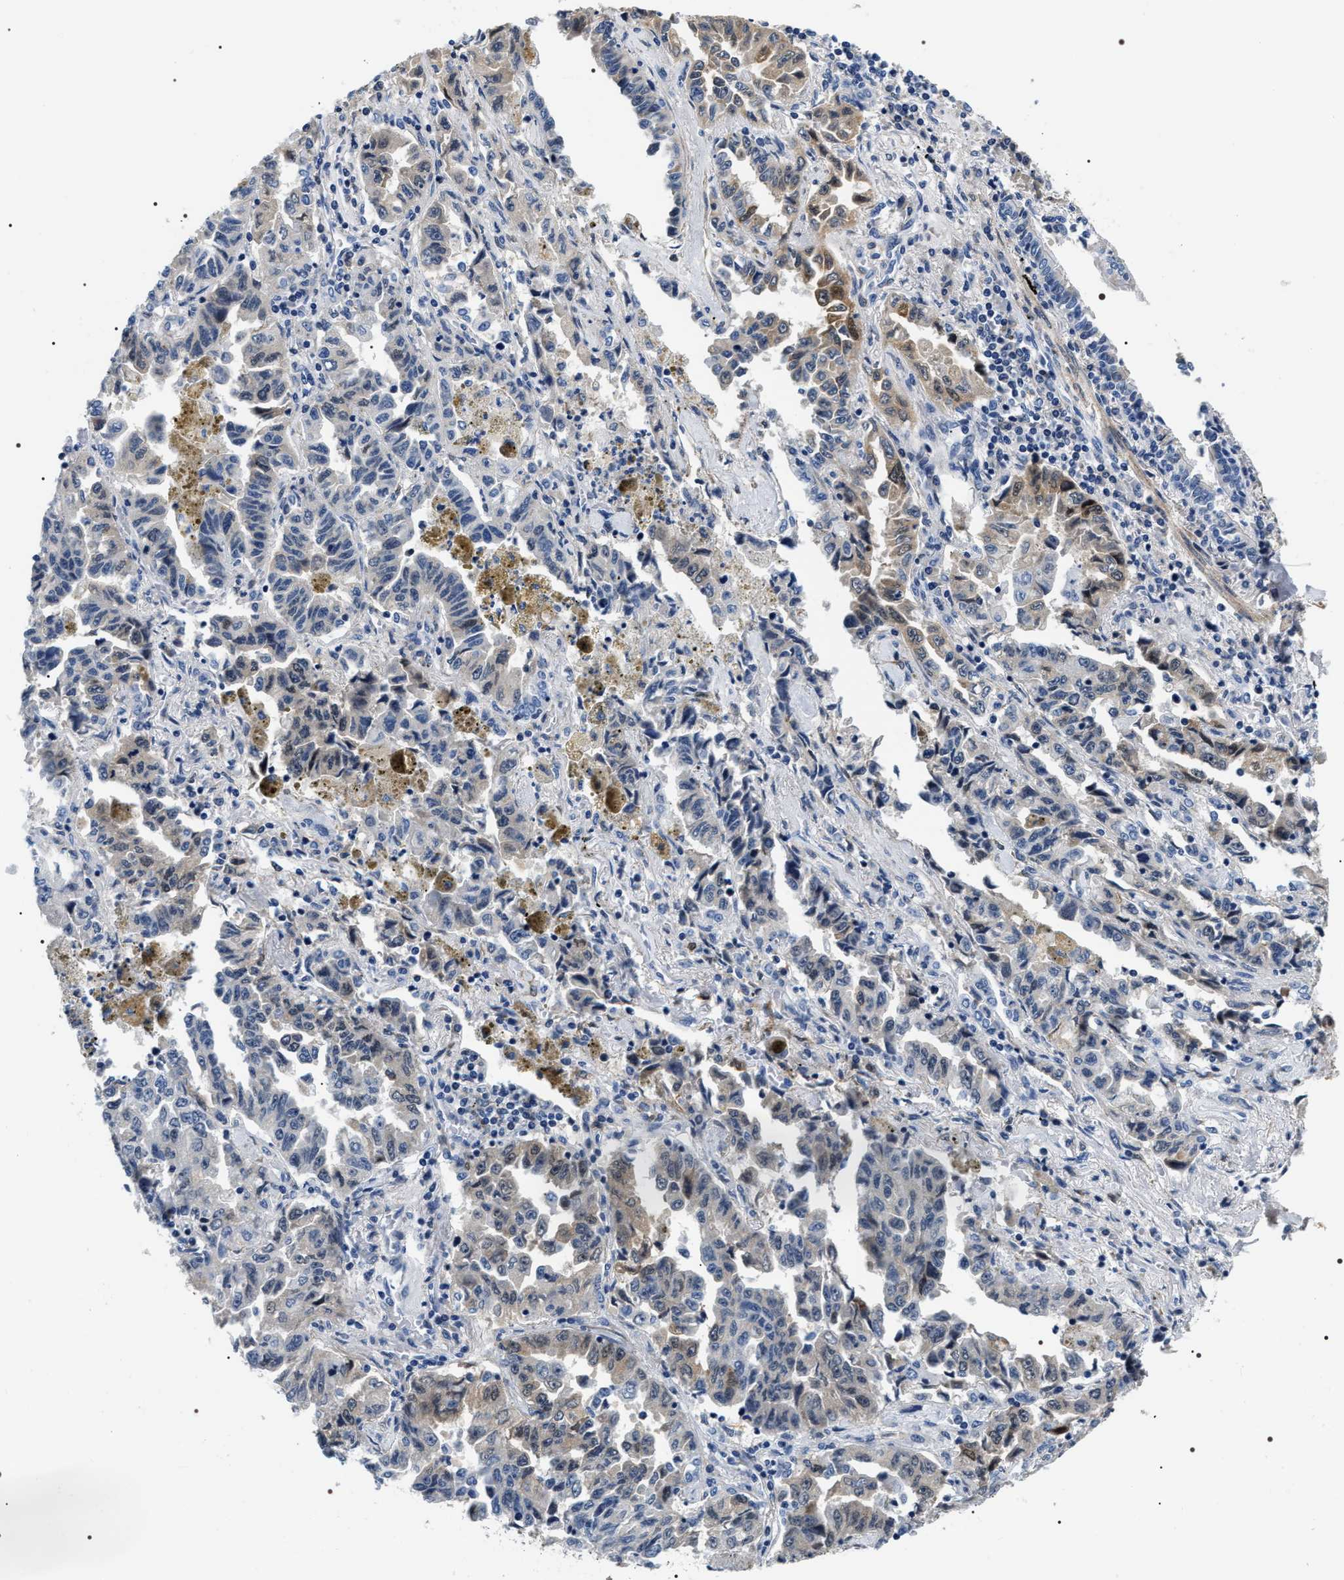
{"staining": {"intensity": "weak", "quantity": "<25%", "location": "cytoplasmic/membranous"}, "tissue": "lung cancer", "cell_type": "Tumor cells", "image_type": "cancer", "snomed": [{"axis": "morphology", "description": "Adenocarcinoma, NOS"}, {"axis": "topography", "description": "Lung"}], "caption": "High power microscopy micrograph of an immunohistochemistry (IHC) image of lung cancer (adenocarcinoma), revealing no significant staining in tumor cells.", "gene": "BAG2", "patient": {"sex": "female", "age": 51}}